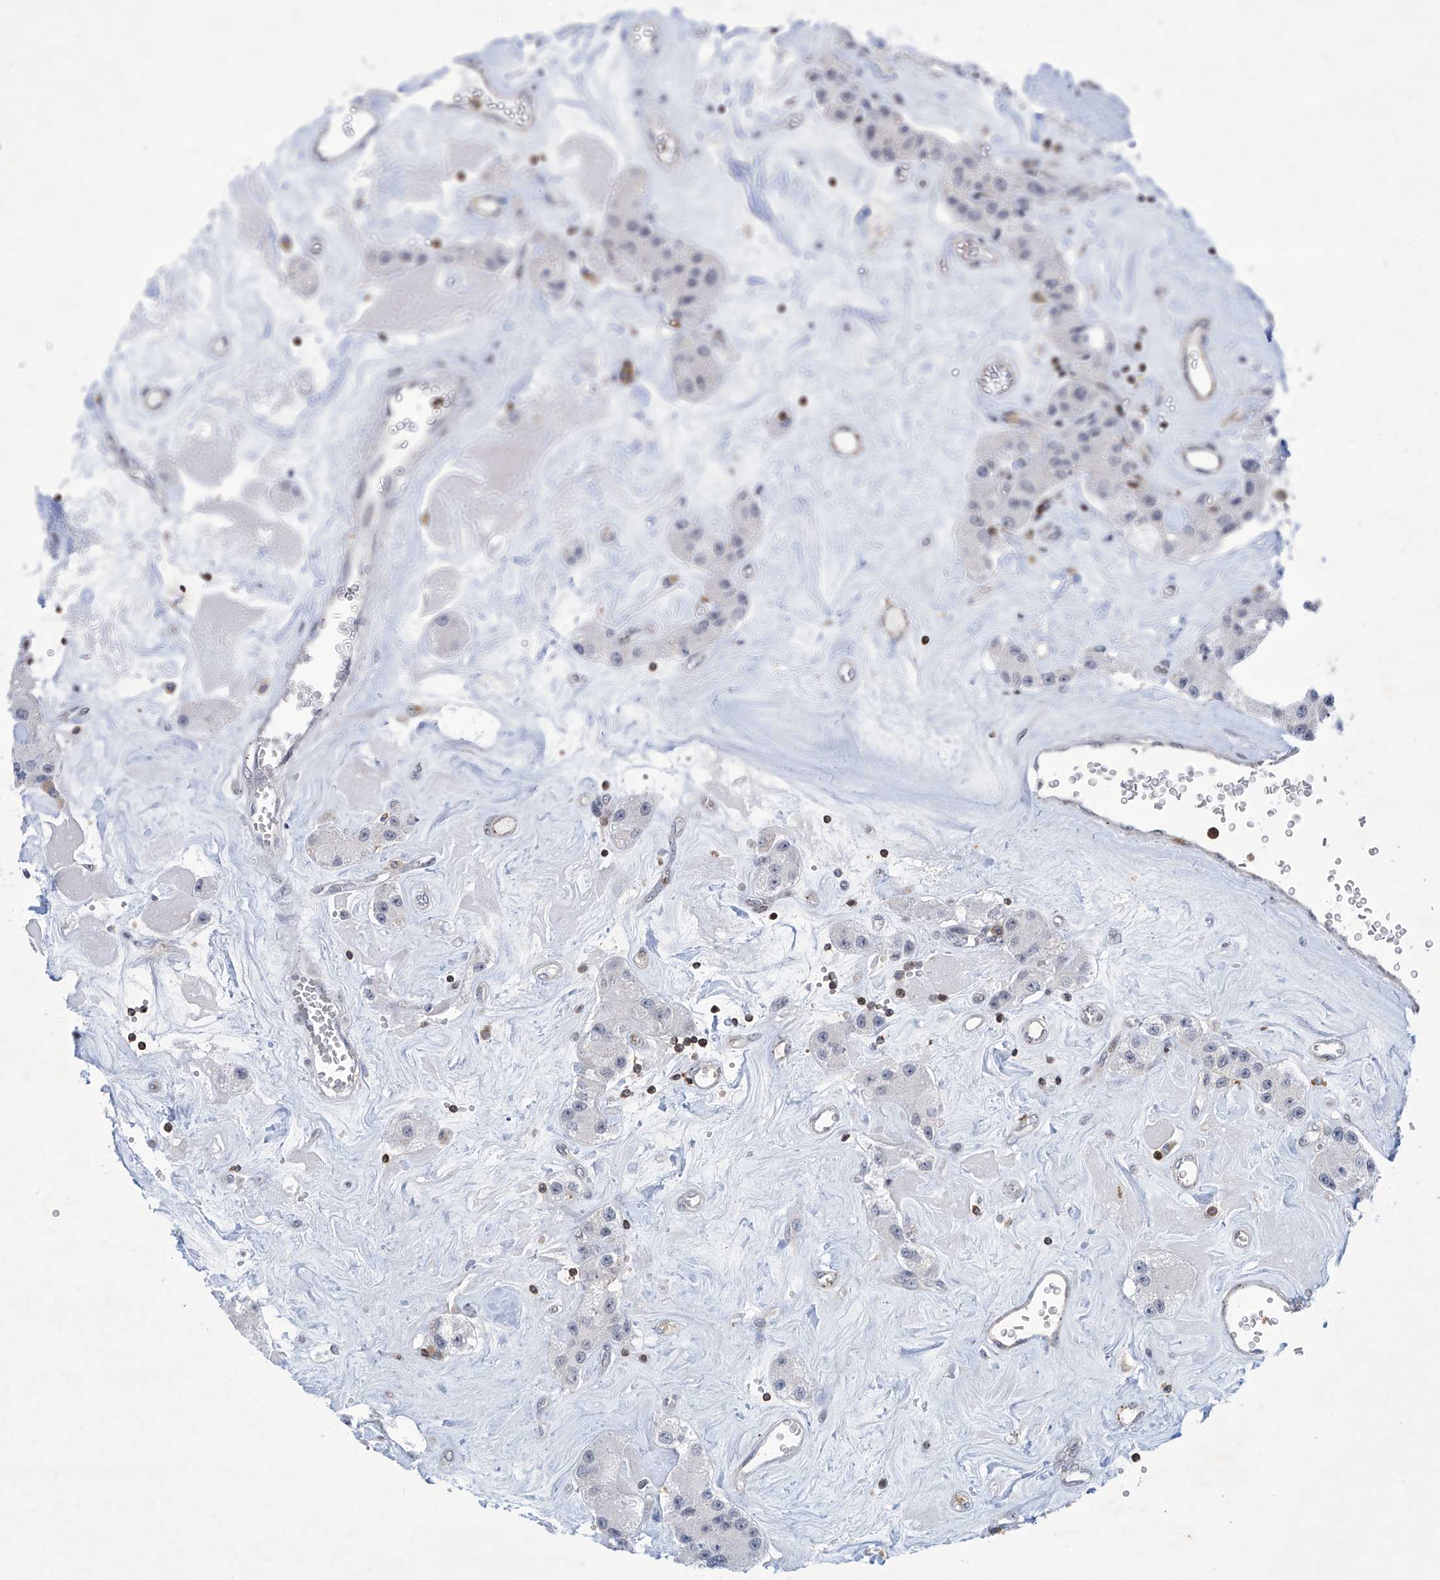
{"staining": {"intensity": "negative", "quantity": "none", "location": "none"}, "tissue": "carcinoid", "cell_type": "Tumor cells", "image_type": "cancer", "snomed": [{"axis": "morphology", "description": "Carcinoid, malignant, NOS"}, {"axis": "topography", "description": "Pancreas"}], "caption": "IHC micrograph of human carcinoid stained for a protein (brown), which displays no staining in tumor cells.", "gene": "MSL3", "patient": {"sex": "male", "age": 41}}